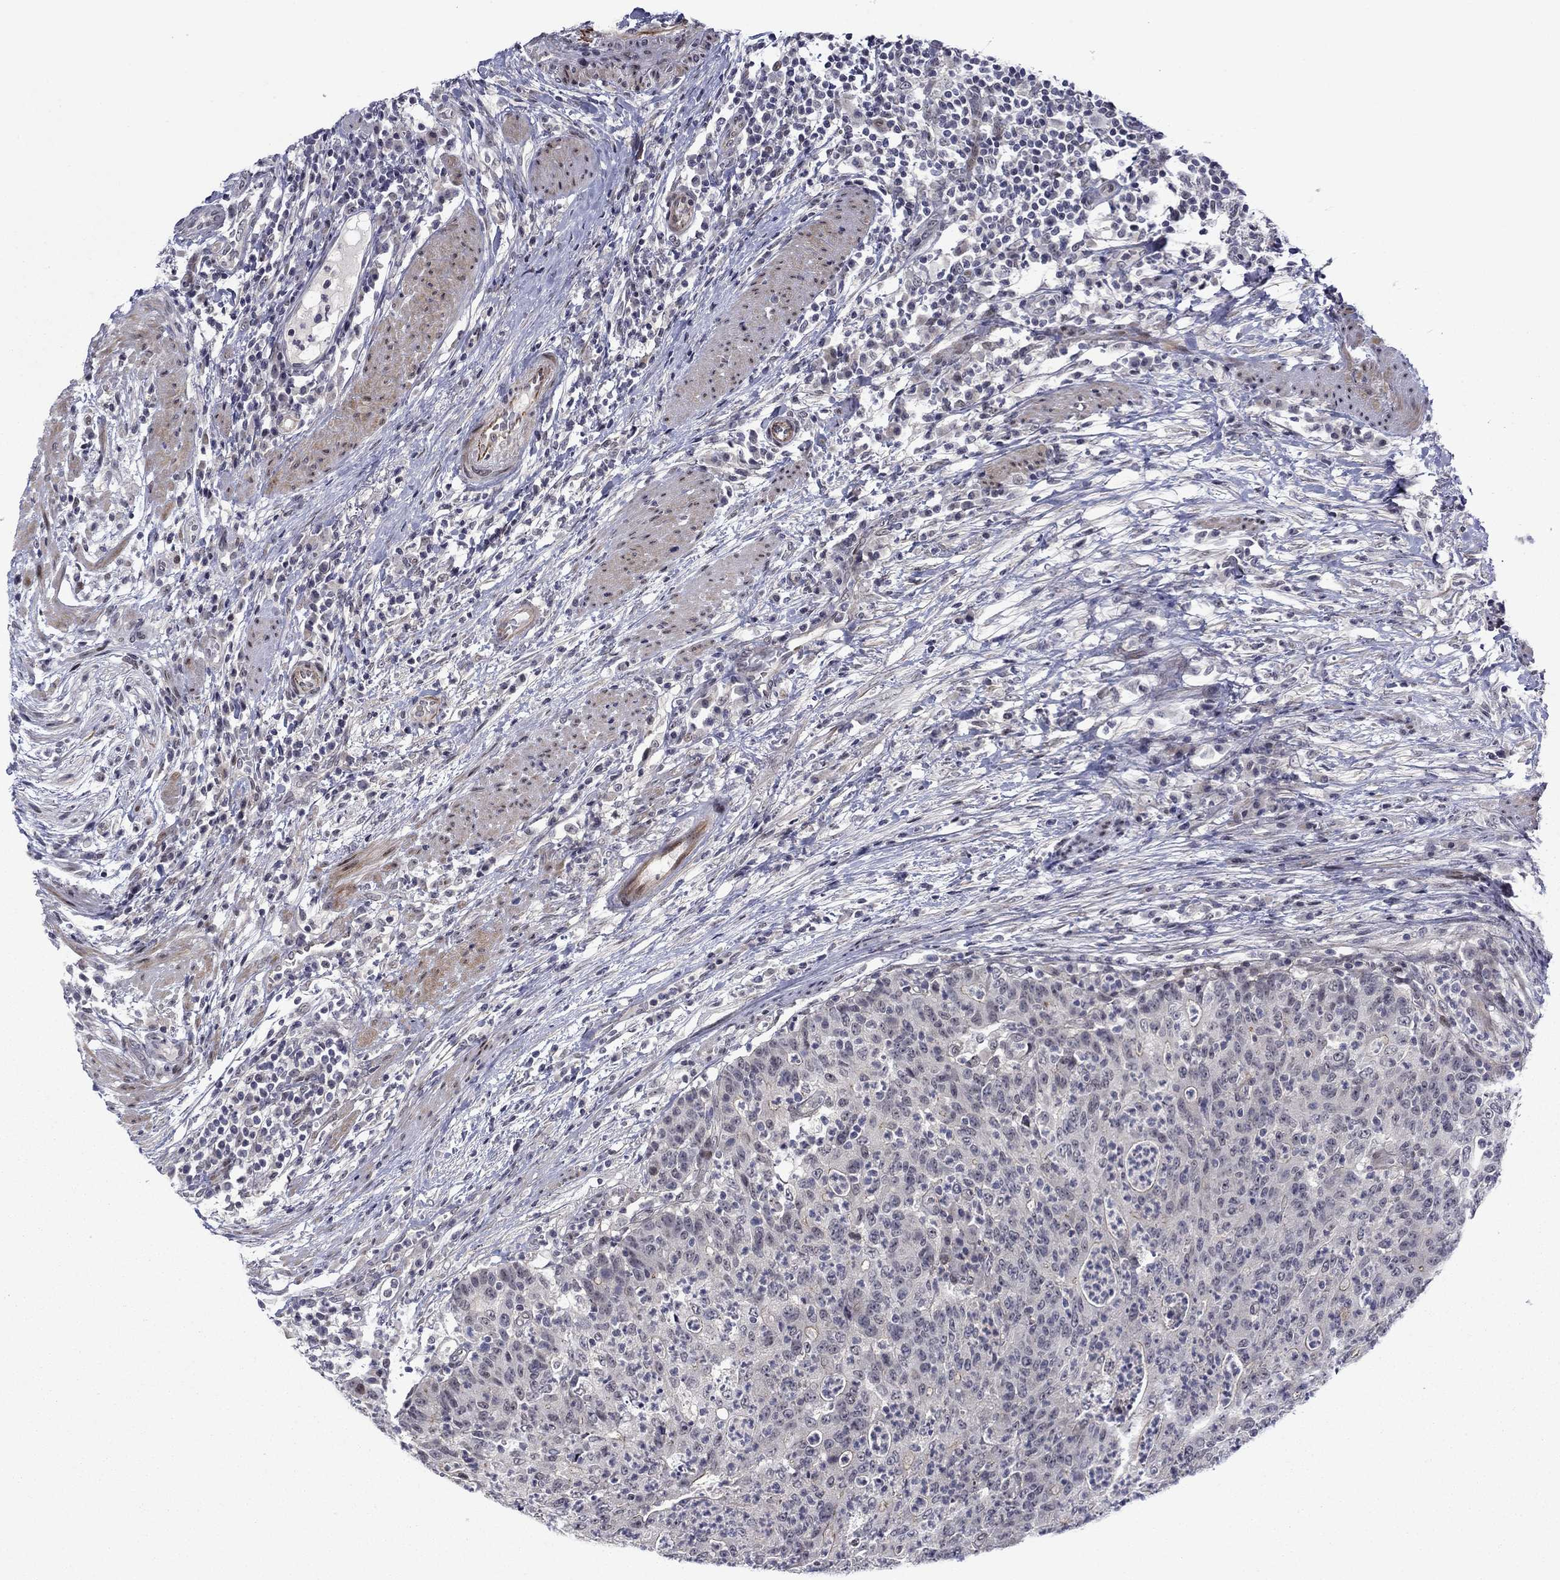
{"staining": {"intensity": "negative", "quantity": "none", "location": "none"}, "tissue": "colorectal cancer", "cell_type": "Tumor cells", "image_type": "cancer", "snomed": [{"axis": "morphology", "description": "Adenocarcinoma, NOS"}, {"axis": "topography", "description": "Colon"}], "caption": "This is an immunohistochemistry micrograph of adenocarcinoma (colorectal). There is no staining in tumor cells.", "gene": "B3GAT1", "patient": {"sex": "male", "age": 70}}